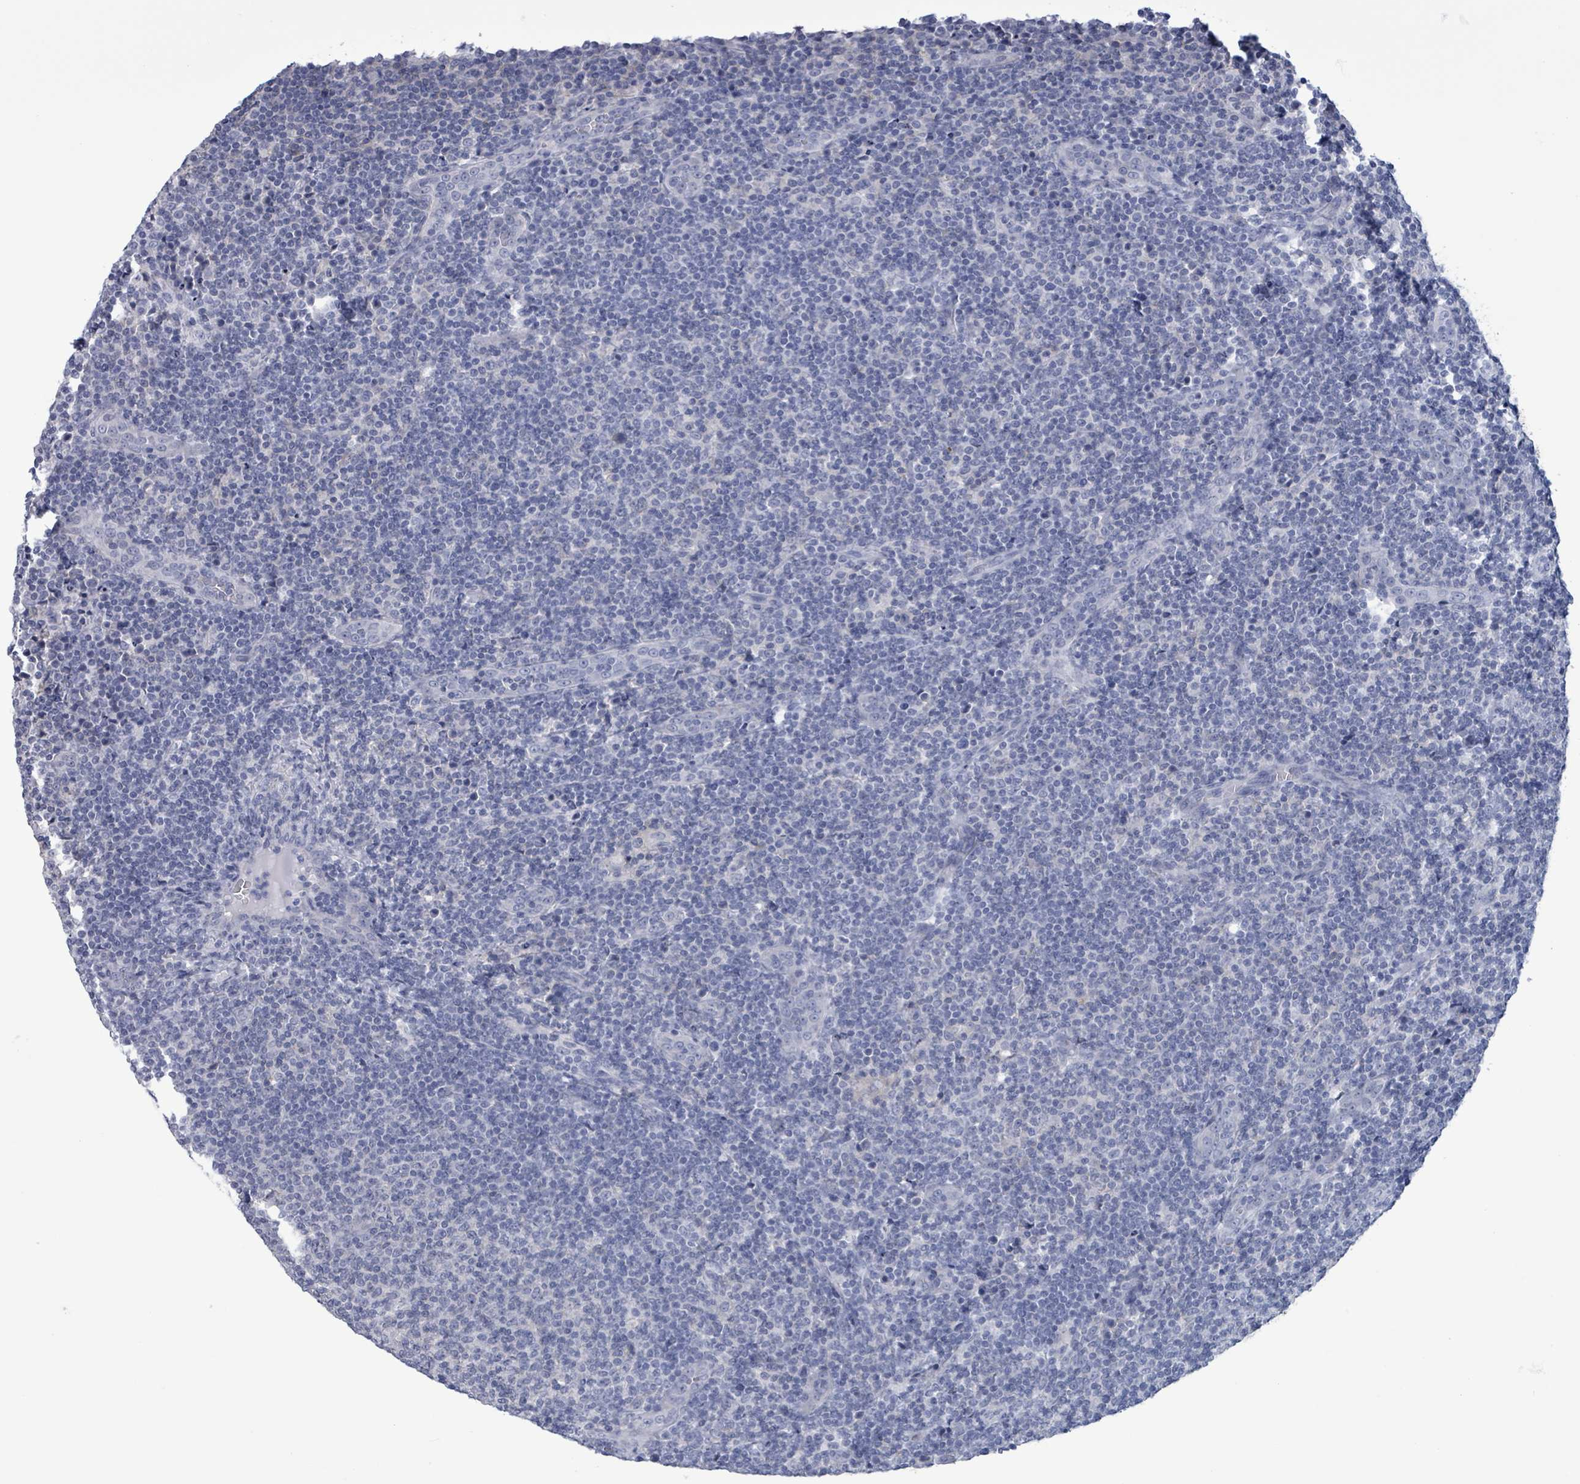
{"staining": {"intensity": "negative", "quantity": "none", "location": "none"}, "tissue": "lymphoma", "cell_type": "Tumor cells", "image_type": "cancer", "snomed": [{"axis": "morphology", "description": "Malignant lymphoma, non-Hodgkin's type, Low grade"}, {"axis": "topography", "description": "Lymph node"}], "caption": "High power microscopy micrograph of an IHC image of lymphoma, revealing no significant positivity in tumor cells.", "gene": "BSG", "patient": {"sex": "male", "age": 66}}